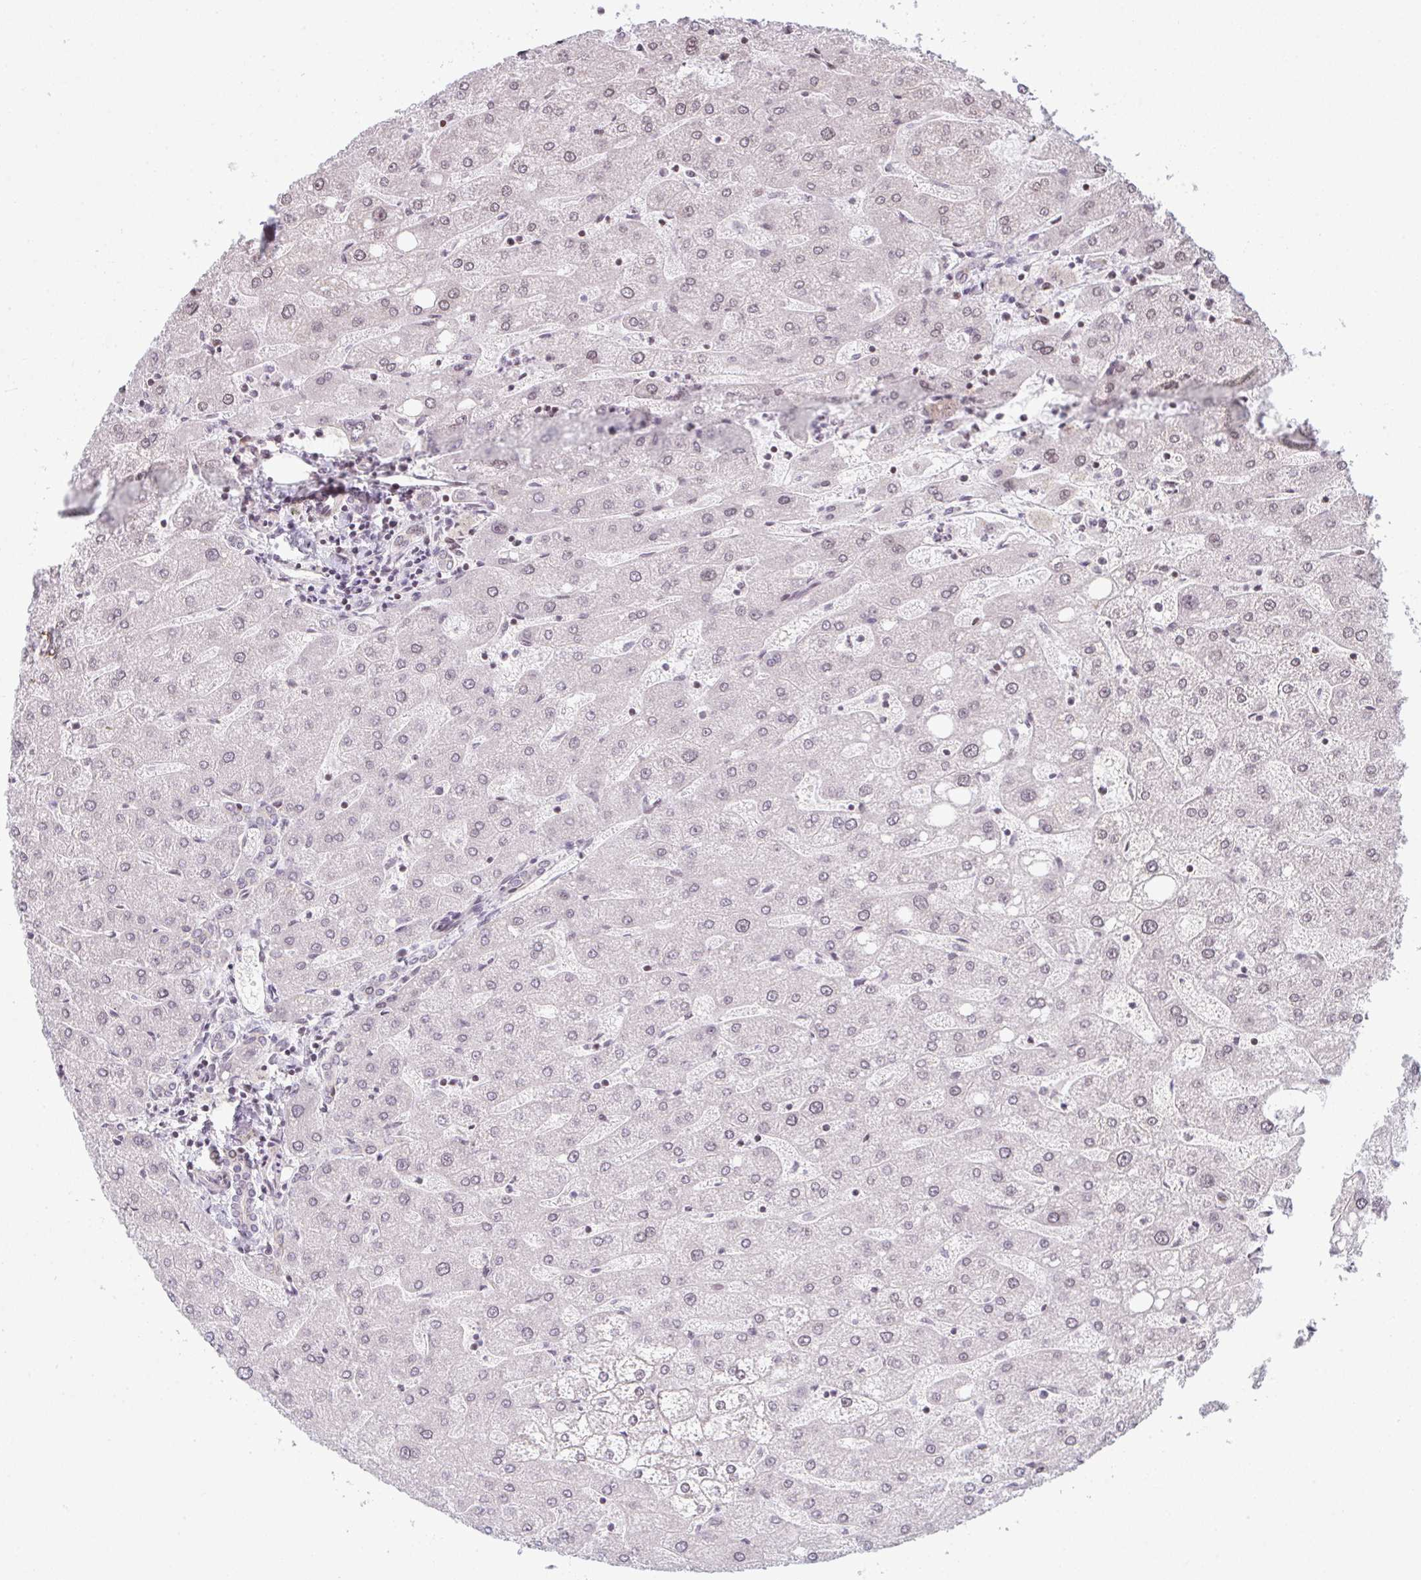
{"staining": {"intensity": "negative", "quantity": "none", "location": "none"}, "tissue": "liver", "cell_type": "Cholangiocytes", "image_type": "normal", "snomed": [{"axis": "morphology", "description": "Normal tissue, NOS"}, {"axis": "topography", "description": "Liver"}], "caption": "Immunohistochemistry (IHC) histopathology image of normal human liver stained for a protein (brown), which demonstrates no positivity in cholangiocytes.", "gene": "TMEM237", "patient": {"sex": "male", "age": 67}}